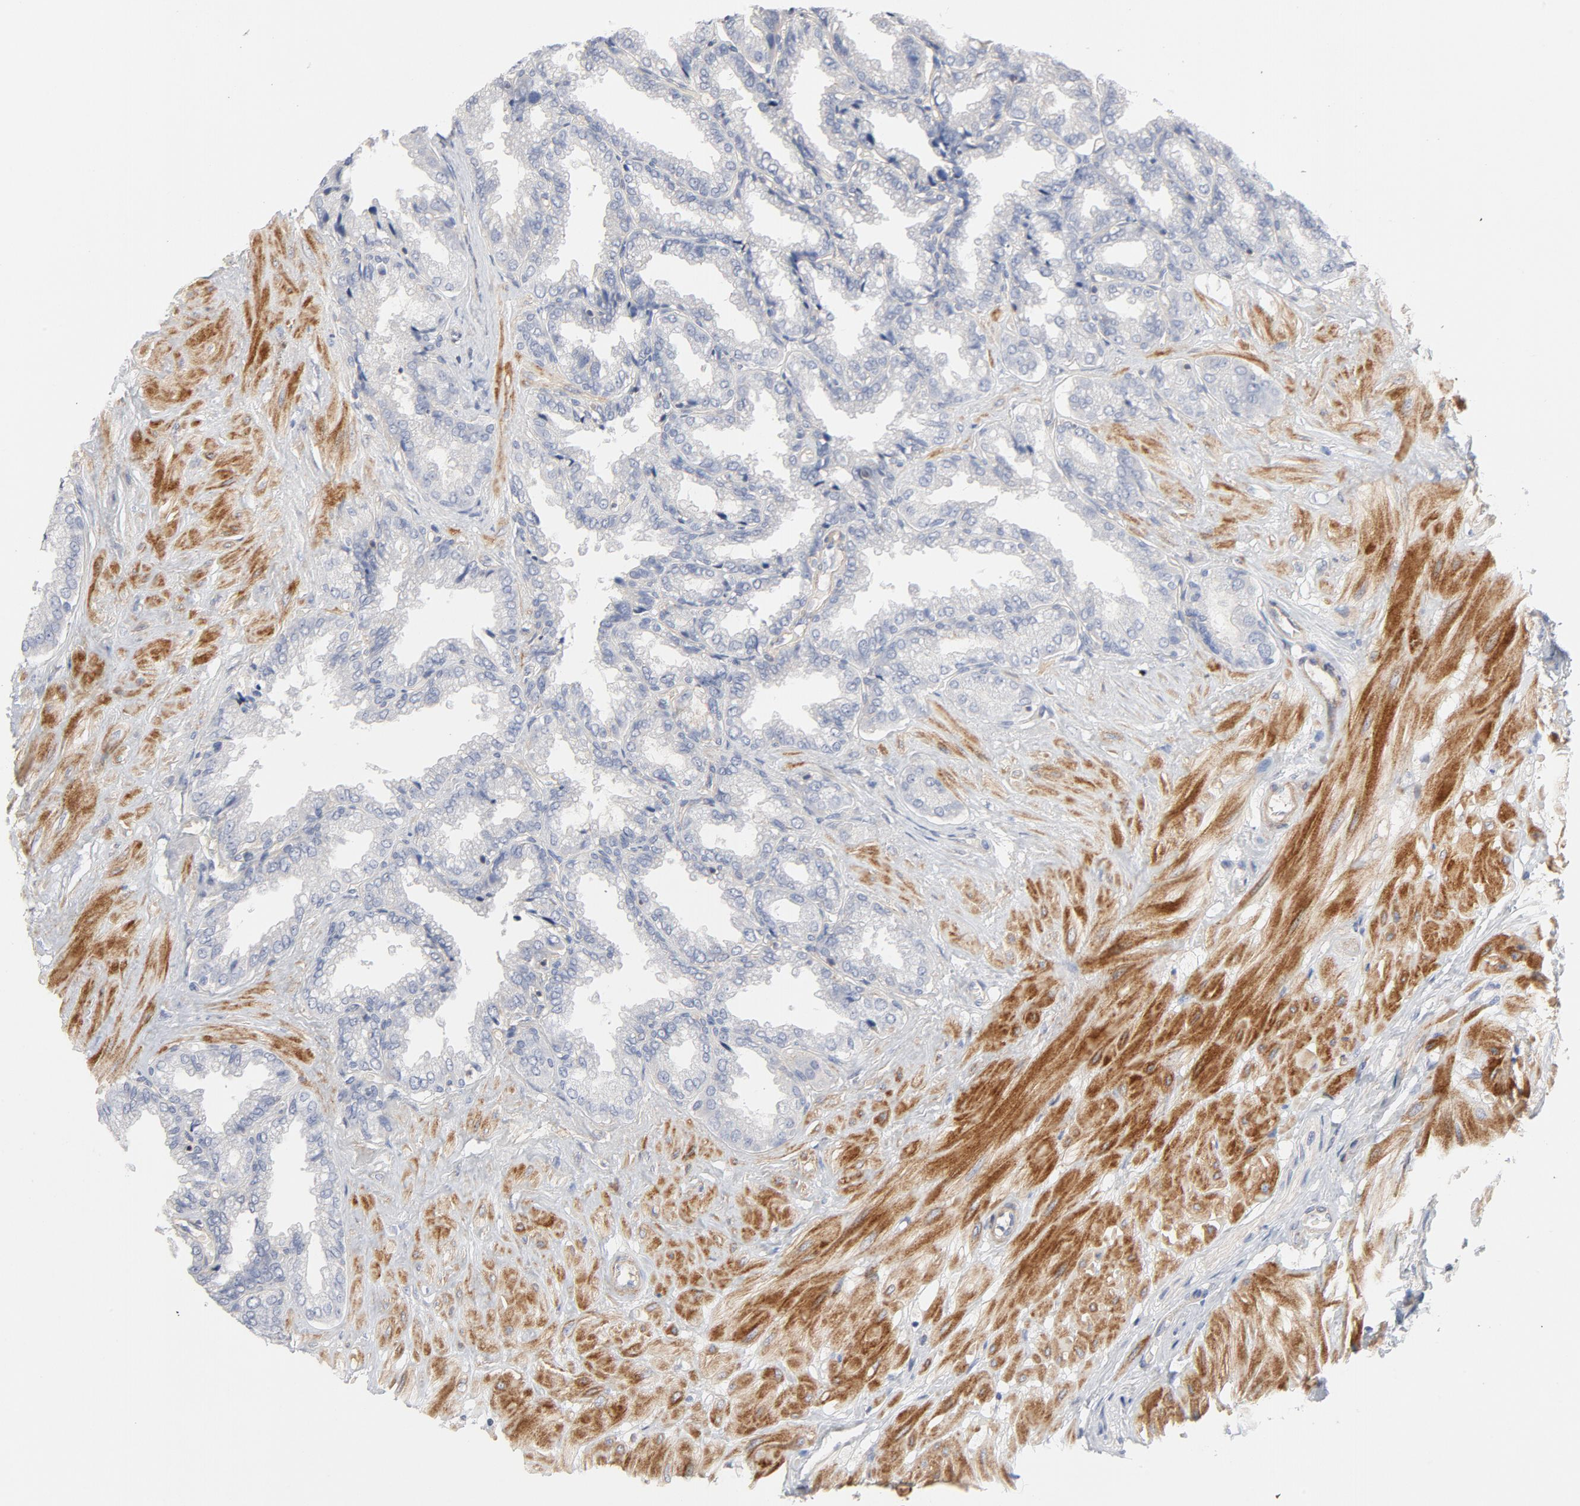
{"staining": {"intensity": "negative", "quantity": "none", "location": "none"}, "tissue": "seminal vesicle", "cell_type": "Glandular cells", "image_type": "normal", "snomed": [{"axis": "morphology", "description": "Normal tissue, NOS"}, {"axis": "topography", "description": "Seminal veicle"}], "caption": "Glandular cells show no significant protein expression in benign seminal vesicle.", "gene": "ROCK1", "patient": {"sex": "male", "age": 46}}